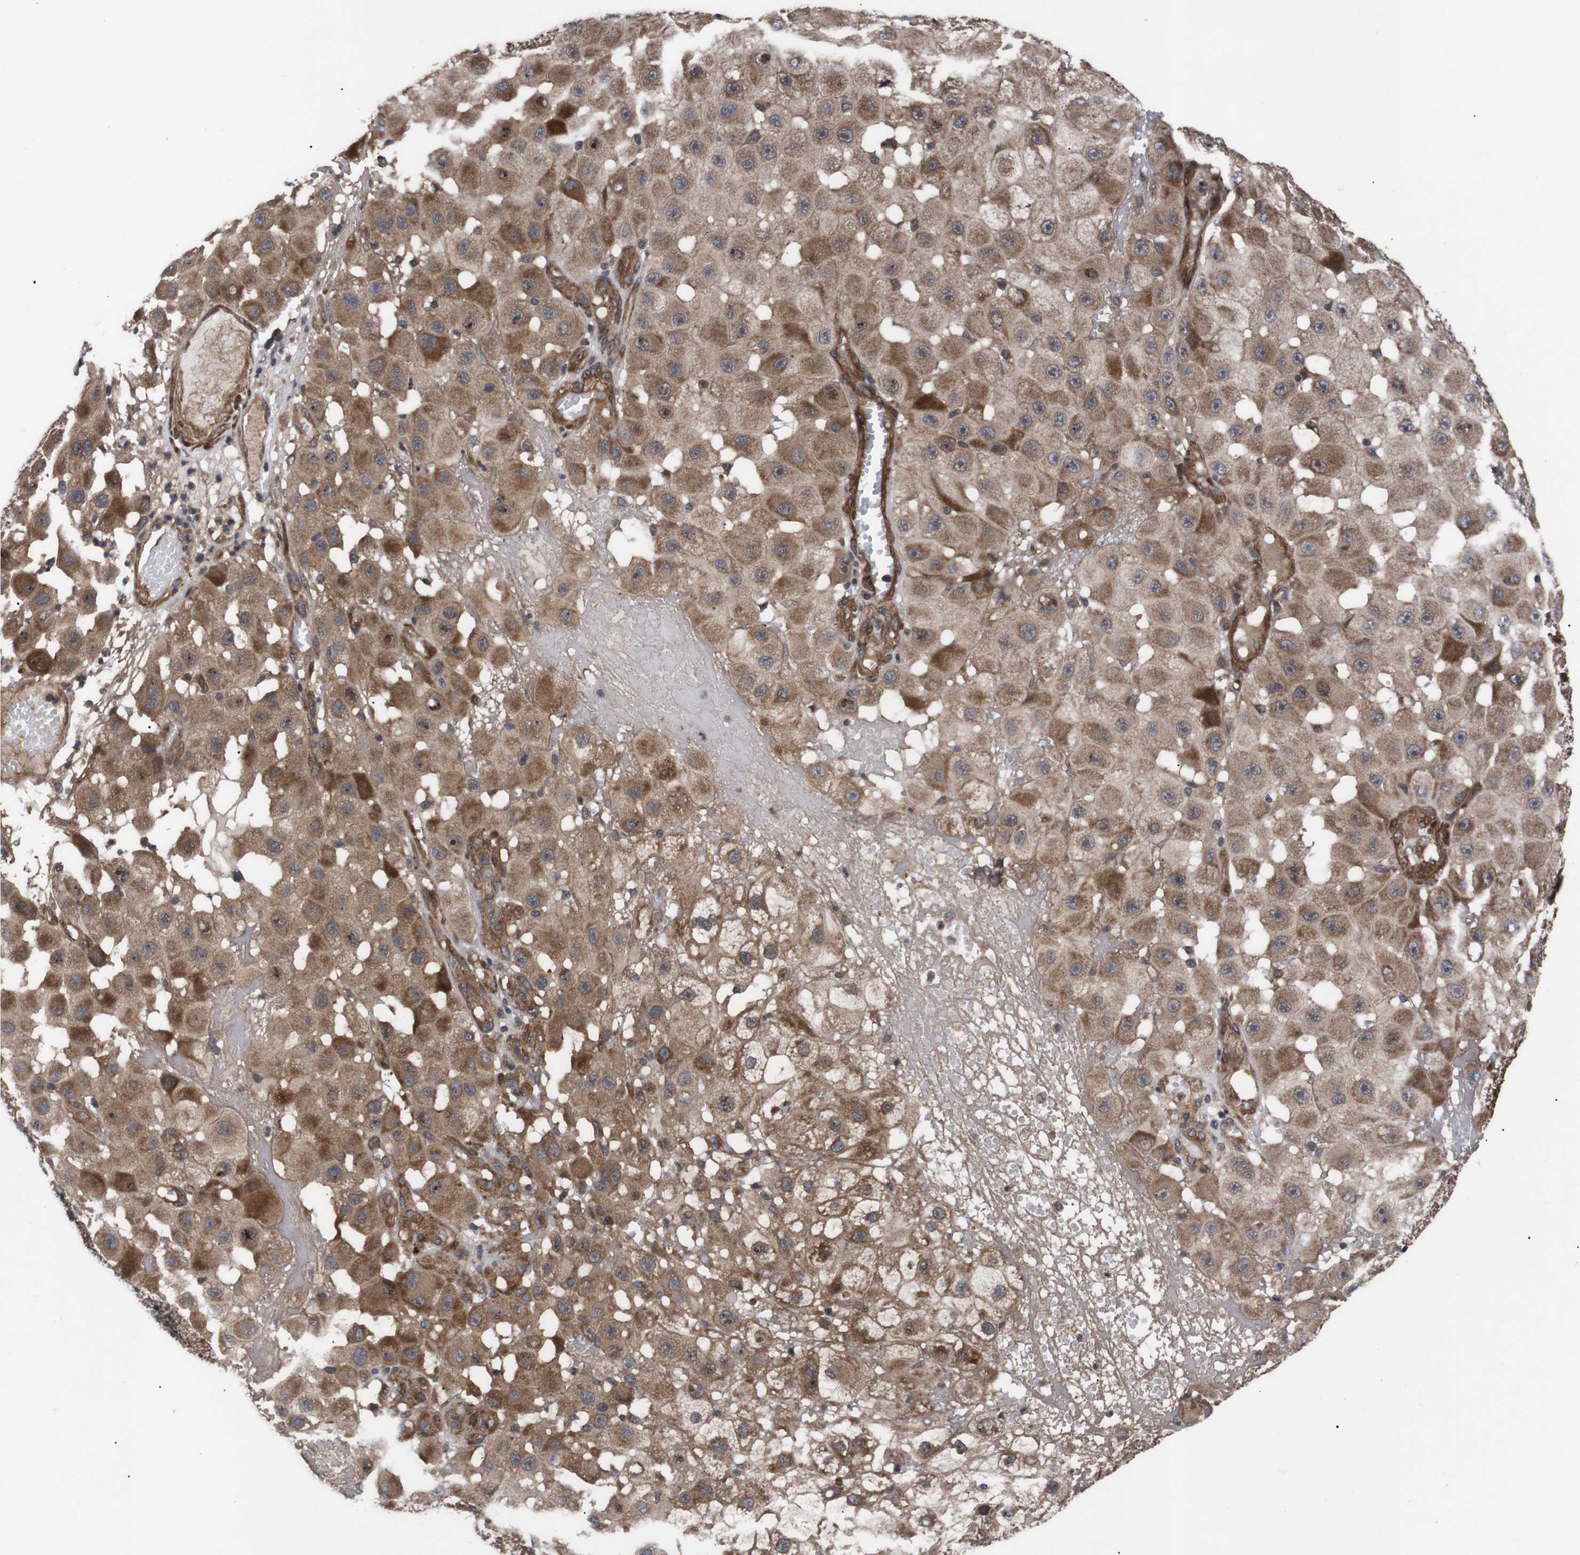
{"staining": {"intensity": "moderate", "quantity": ">75%", "location": "cytoplasmic/membranous"}, "tissue": "melanoma", "cell_type": "Tumor cells", "image_type": "cancer", "snomed": [{"axis": "morphology", "description": "Malignant melanoma, NOS"}, {"axis": "topography", "description": "Skin"}], "caption": "This is an image of immunohistochemistry staining of malignant melanoma, which shows moderate staining in the cytoplasmic/membranous of tumor cells.", "gene": "PAWR", "patient": {"sex": "female", "age": 81}}